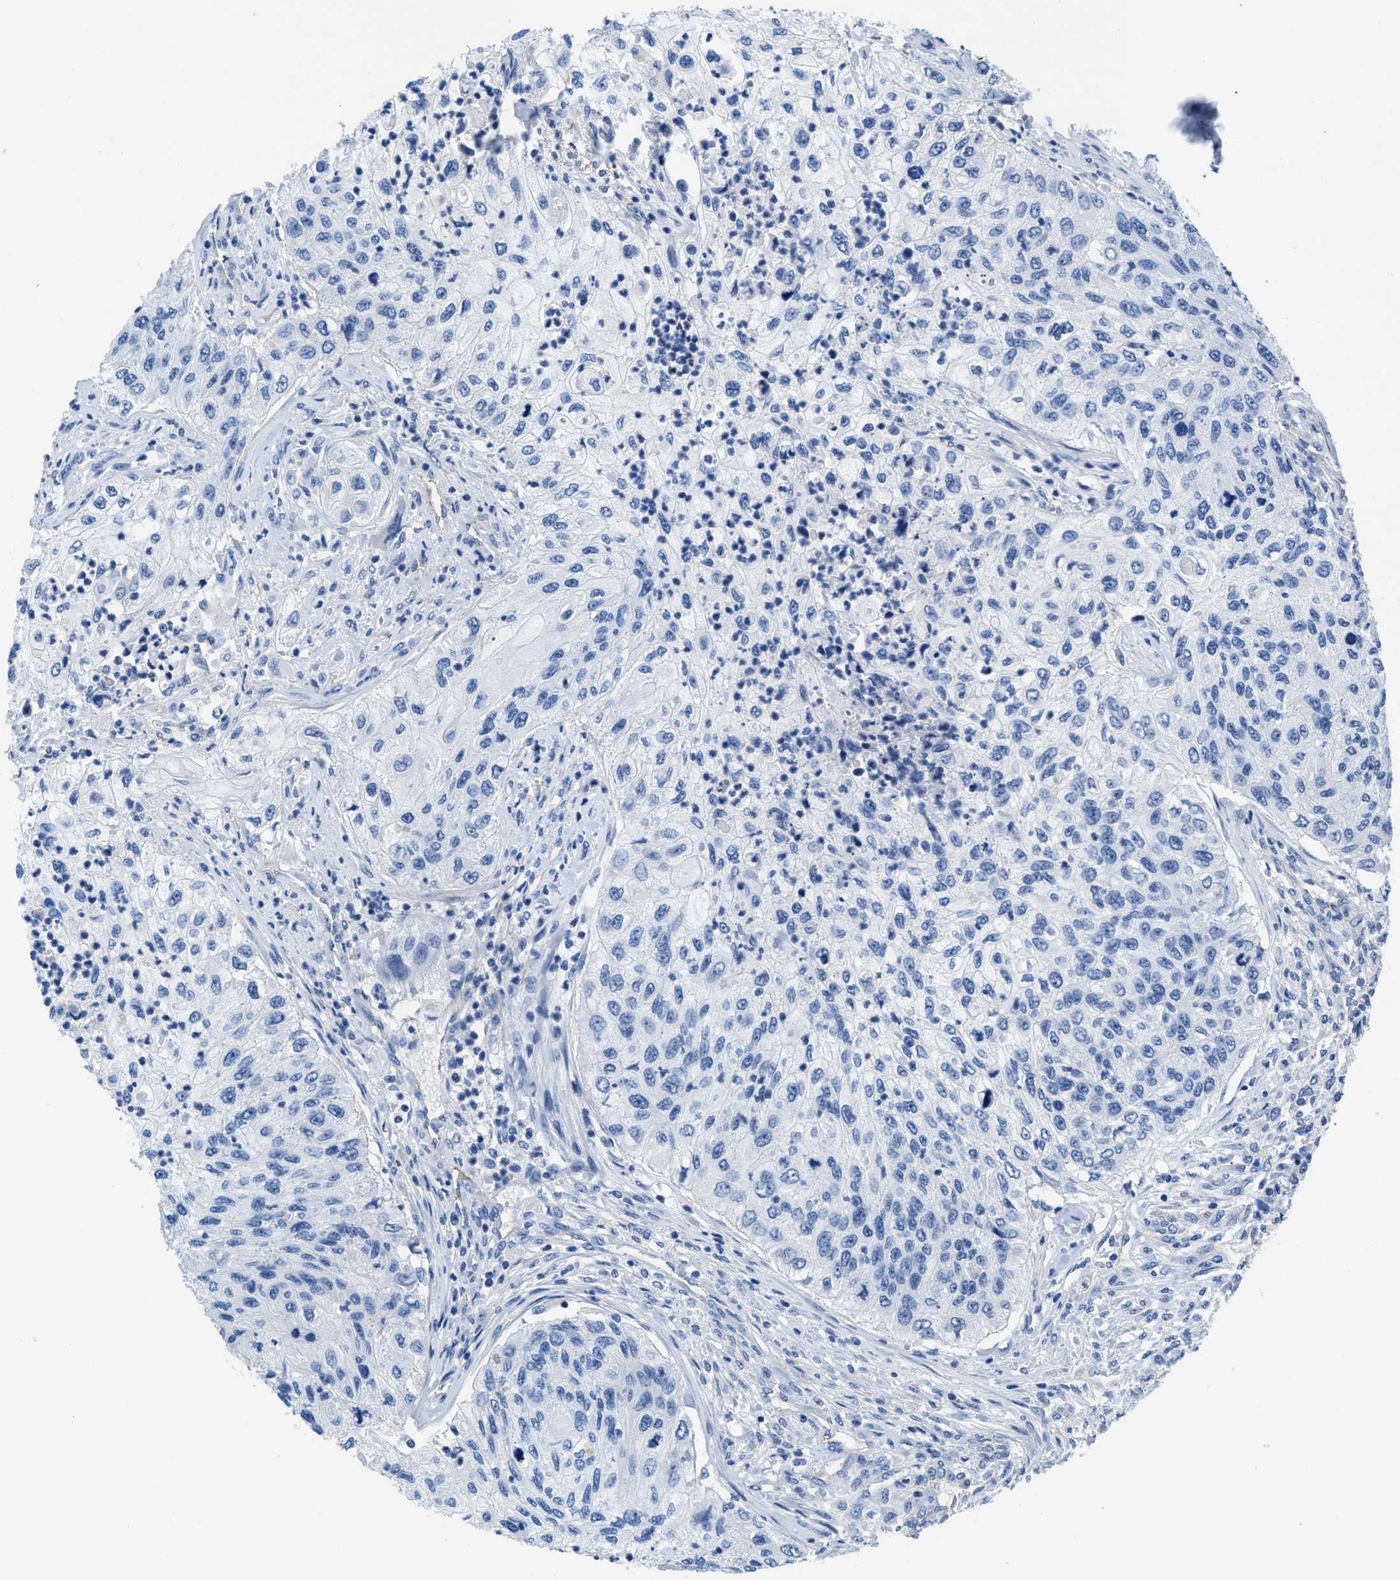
{"staining": {"intensity": "negative", "quantity": "none", "location": "none"}, "tissue": "urothelial cancer", "cell_type": "Tumor cells", "image_type": "cancer", "snomed": [{"axis": "morphology", "description": "Urothelial carcinoma, High grade"}, {"axis": "topography", "description": "Urinary bladder"}], "caption": "An immunohistochemistry photomicrograph of urothelial cancer is shown. There is no staining in tumor cells of urothelial cancer. (DAB (3,3'-diaminobenzidine) immunohistochemistry (IHC) visualized using brightfield microscopy, high magnification).", "gene": "SLFN13", "patient": {"sex": "female", "age": 60}}